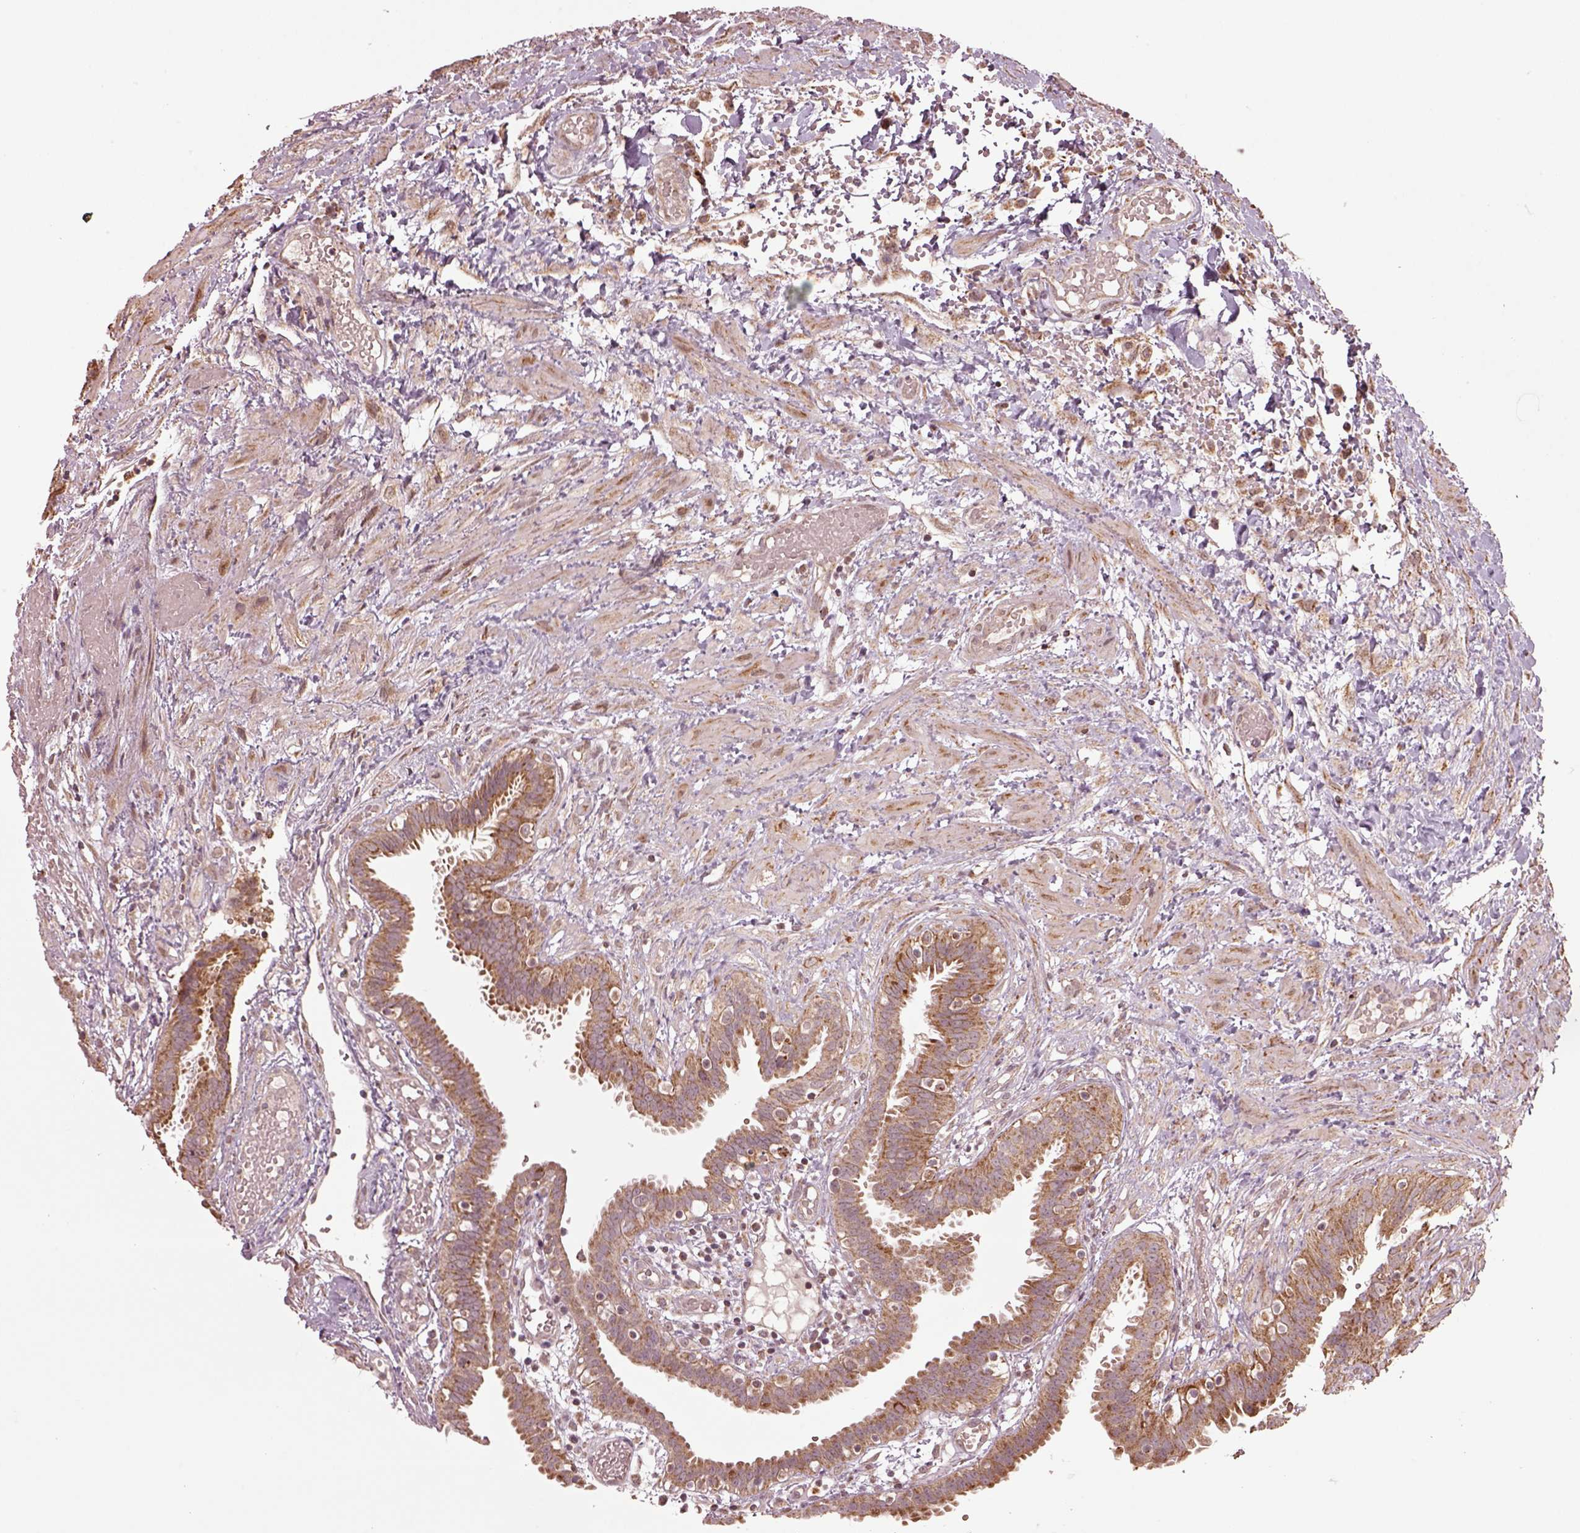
{"staining": {"intensity": "moderate", "quantity": ">75%", "location": "cytoplasmic/membranous"}, "tissue": "fallopian tube", "cell_type": "Glandular cells", "image_type": "normal", "snomed": [{"axis": "morphology", "description": "Normal tissue, NOS"}, {"axis": "topography", "description": "Fallopian tube"}], "caption": "Immunohistochemistry (IHC) staining of benign fallopian tube, which shows medium levels of moderate cytoplasmic/membranous expression in about >75% of glandular cells indicating moderate cytoplasmic/membranous protein expression. The staining was performed using DAB (brown) for protein detection and nuclei were counterstained in hematoxylin (blue).", "gene": "SEL1L3", "patient": {"sex": "female", "age": 37}}